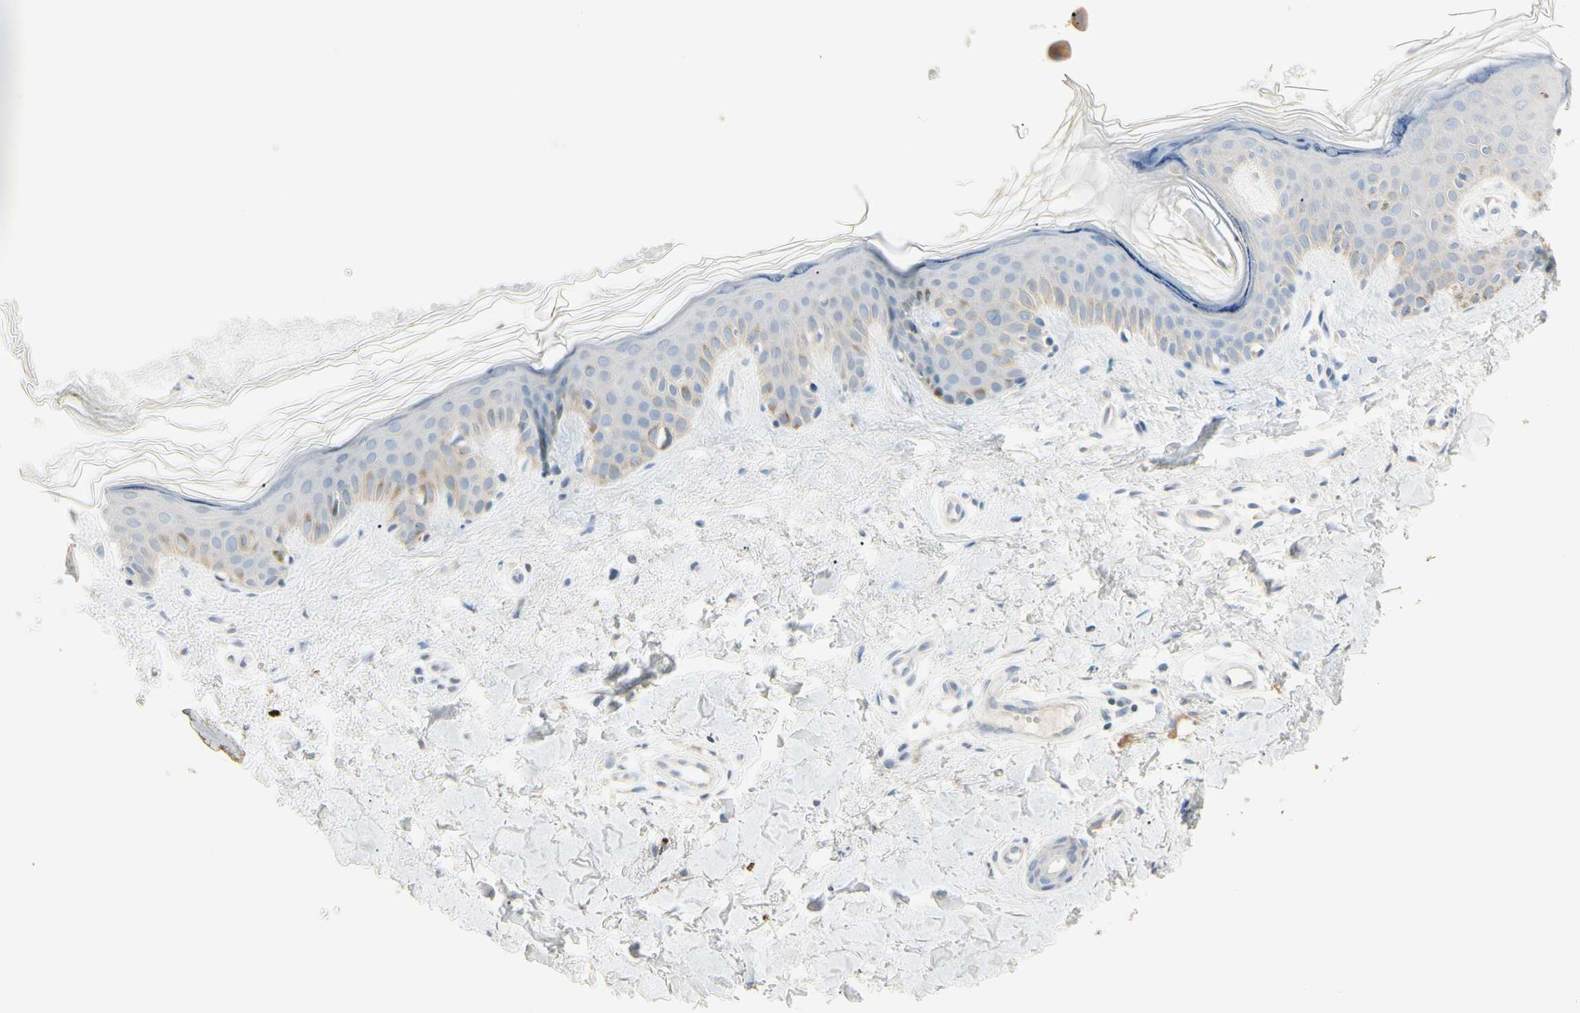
{"staining": {"intensity": "negative", "quantity": "none", "location": "none"}, "tissue": "skin", "cell_type": "Fibroblasts", "image_type": "normal", "snomed": [{"axis": "morphology", "description": "Normal tissue, NOS"}, {"axis": "topography", "description": "Skin"}], "caption": "Histopathology image shows no significant protein staining in fibroblasts of unremarkable skin. (IHC, brightfield microscopy, high magnification).", "gene": "ALDH18A1", "patient": {"sex": "male", "age": 67}}